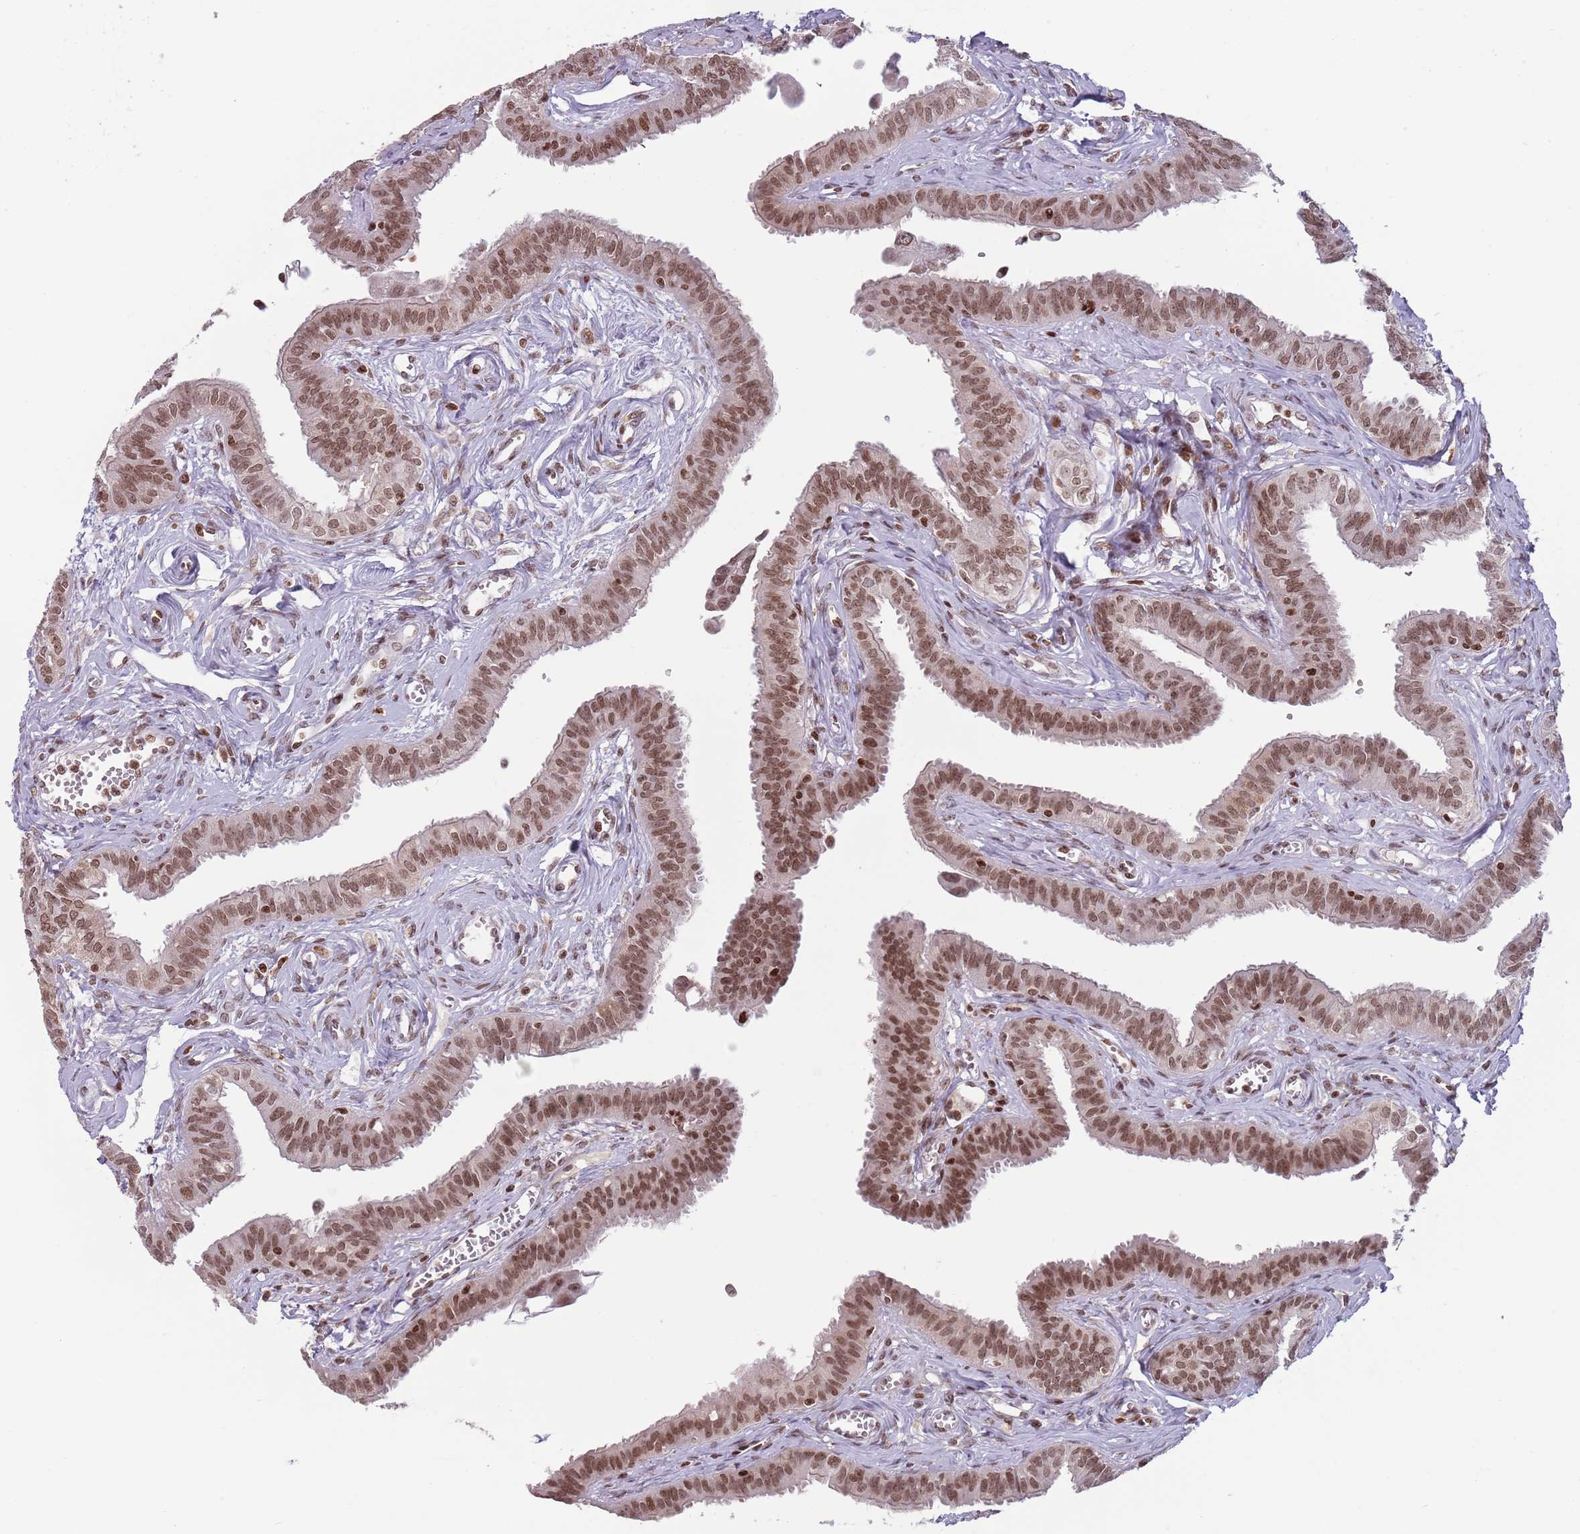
{"staining": {"intensity": "moderate", "quantity": ">75%", "location": "nuclear"}, "tissue": "fallopian tube", "cell_type": "Glandular cells", "image_type": "normal", "snomed": [{"axis": "morphology", "description": "Normal tissue, NOS"}, {"axis": "morphology", "description": "Carcinoma, NOS"}, {"axis": "topography", "description": "Fallopian tube"}, {"axis": "topography", "description": "Ovary"}], "caption": "About >75% of glandular cells in normal human fallopian tube reveal moderate nuclear protein positivity as visualized by brown immunohistochemical staining.", "gene": "SH3RF3", "patient": {"sex": "female", "age": 59}}